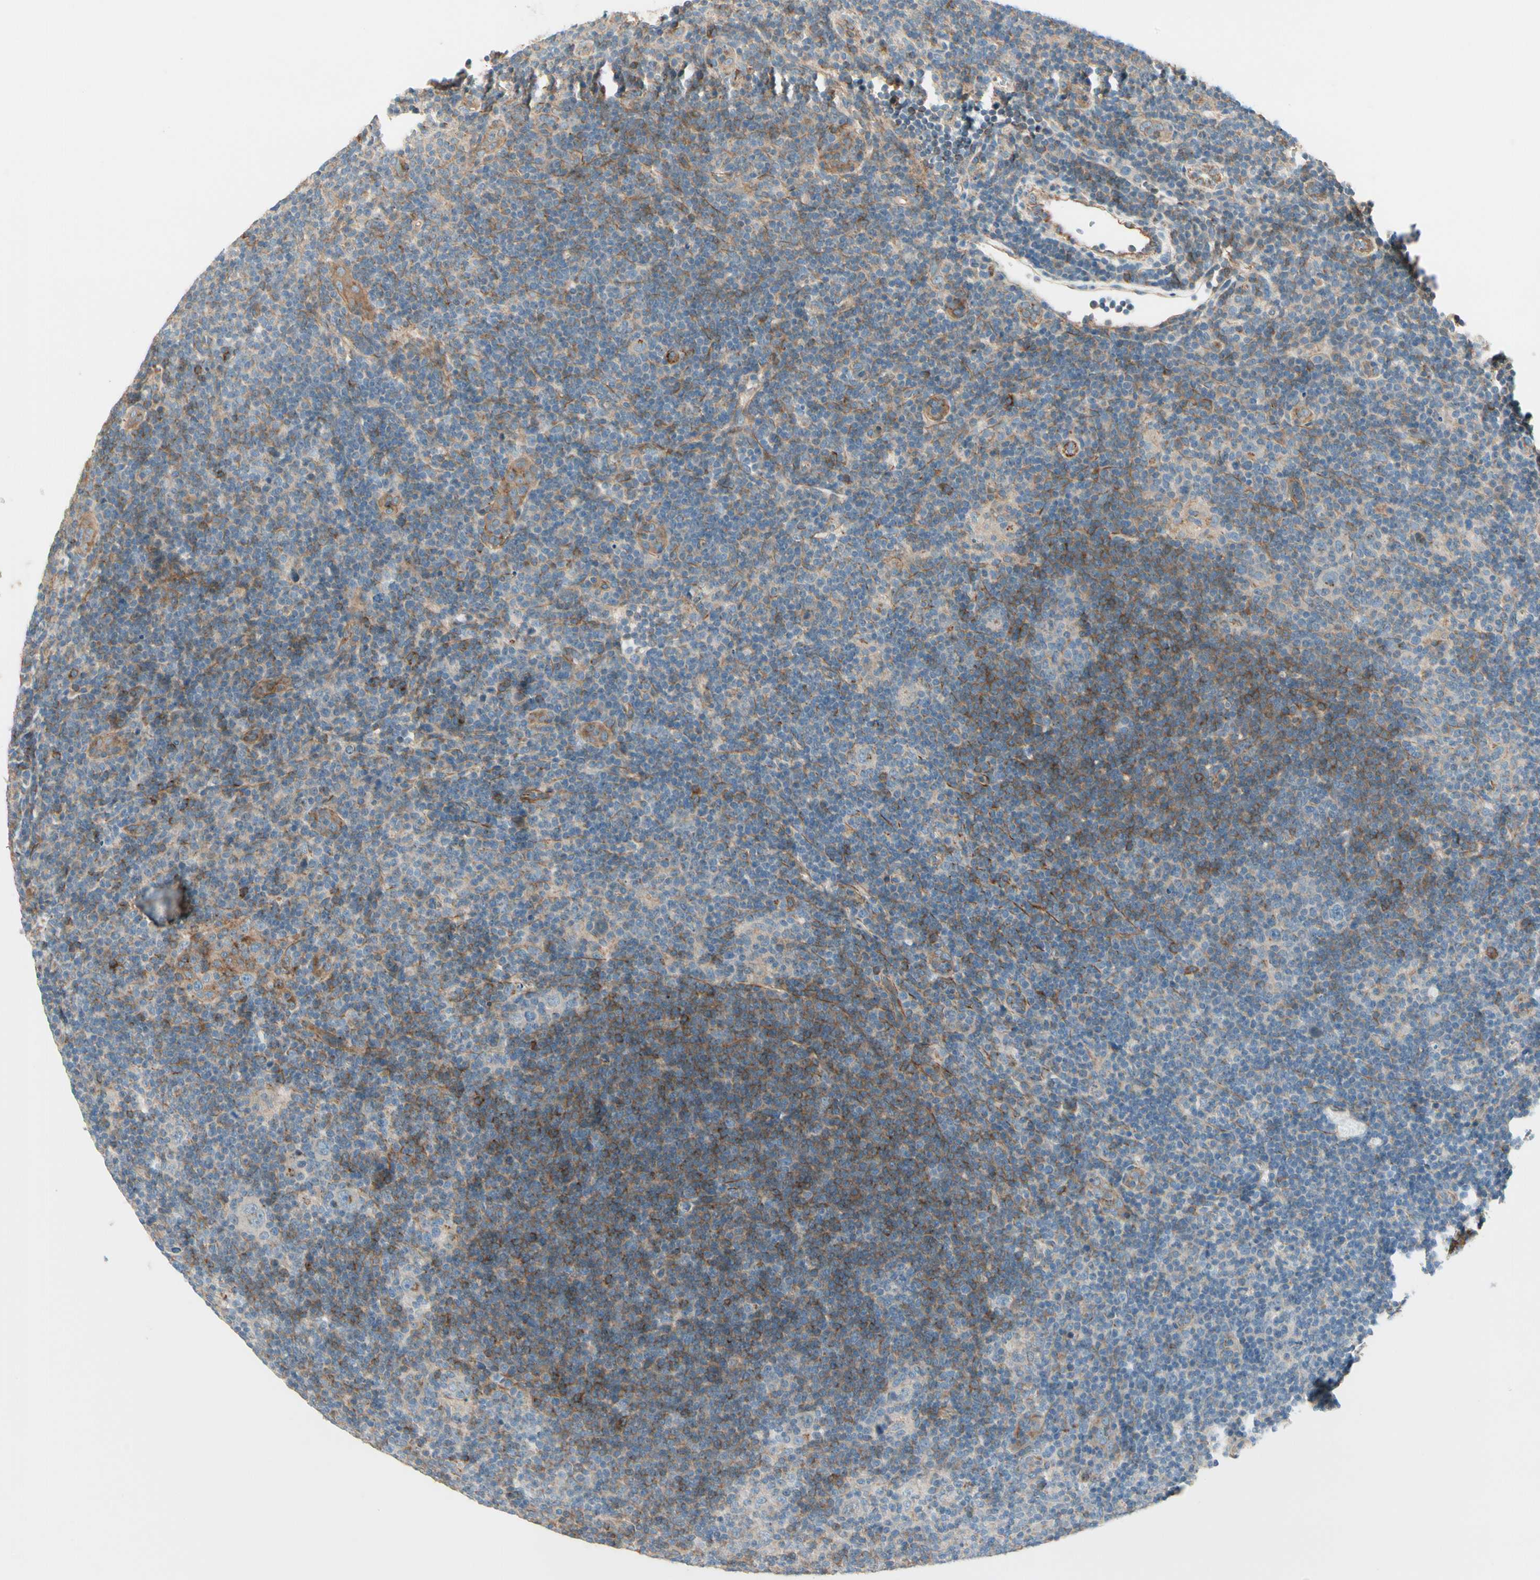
{"staining": {"intensity": "negative", "quantity": "none", "location": "none"}, "tissue": "lymphoma", "cell_type": "Tumor cells", "image_type": "cancer", "snomed": [{"axis": "morphology", "description": "Hodgkin's disease, NOS"}, {"axis": "topography", "description": "Lymph node"}], "caption": "Protein analysis of lymphoma reveals no significant expression in tumor cells. (DAB IHC with hematoxylin counter stain).", "gene": "ABCA3", "patient": {"sex": "female", "age": 57}}